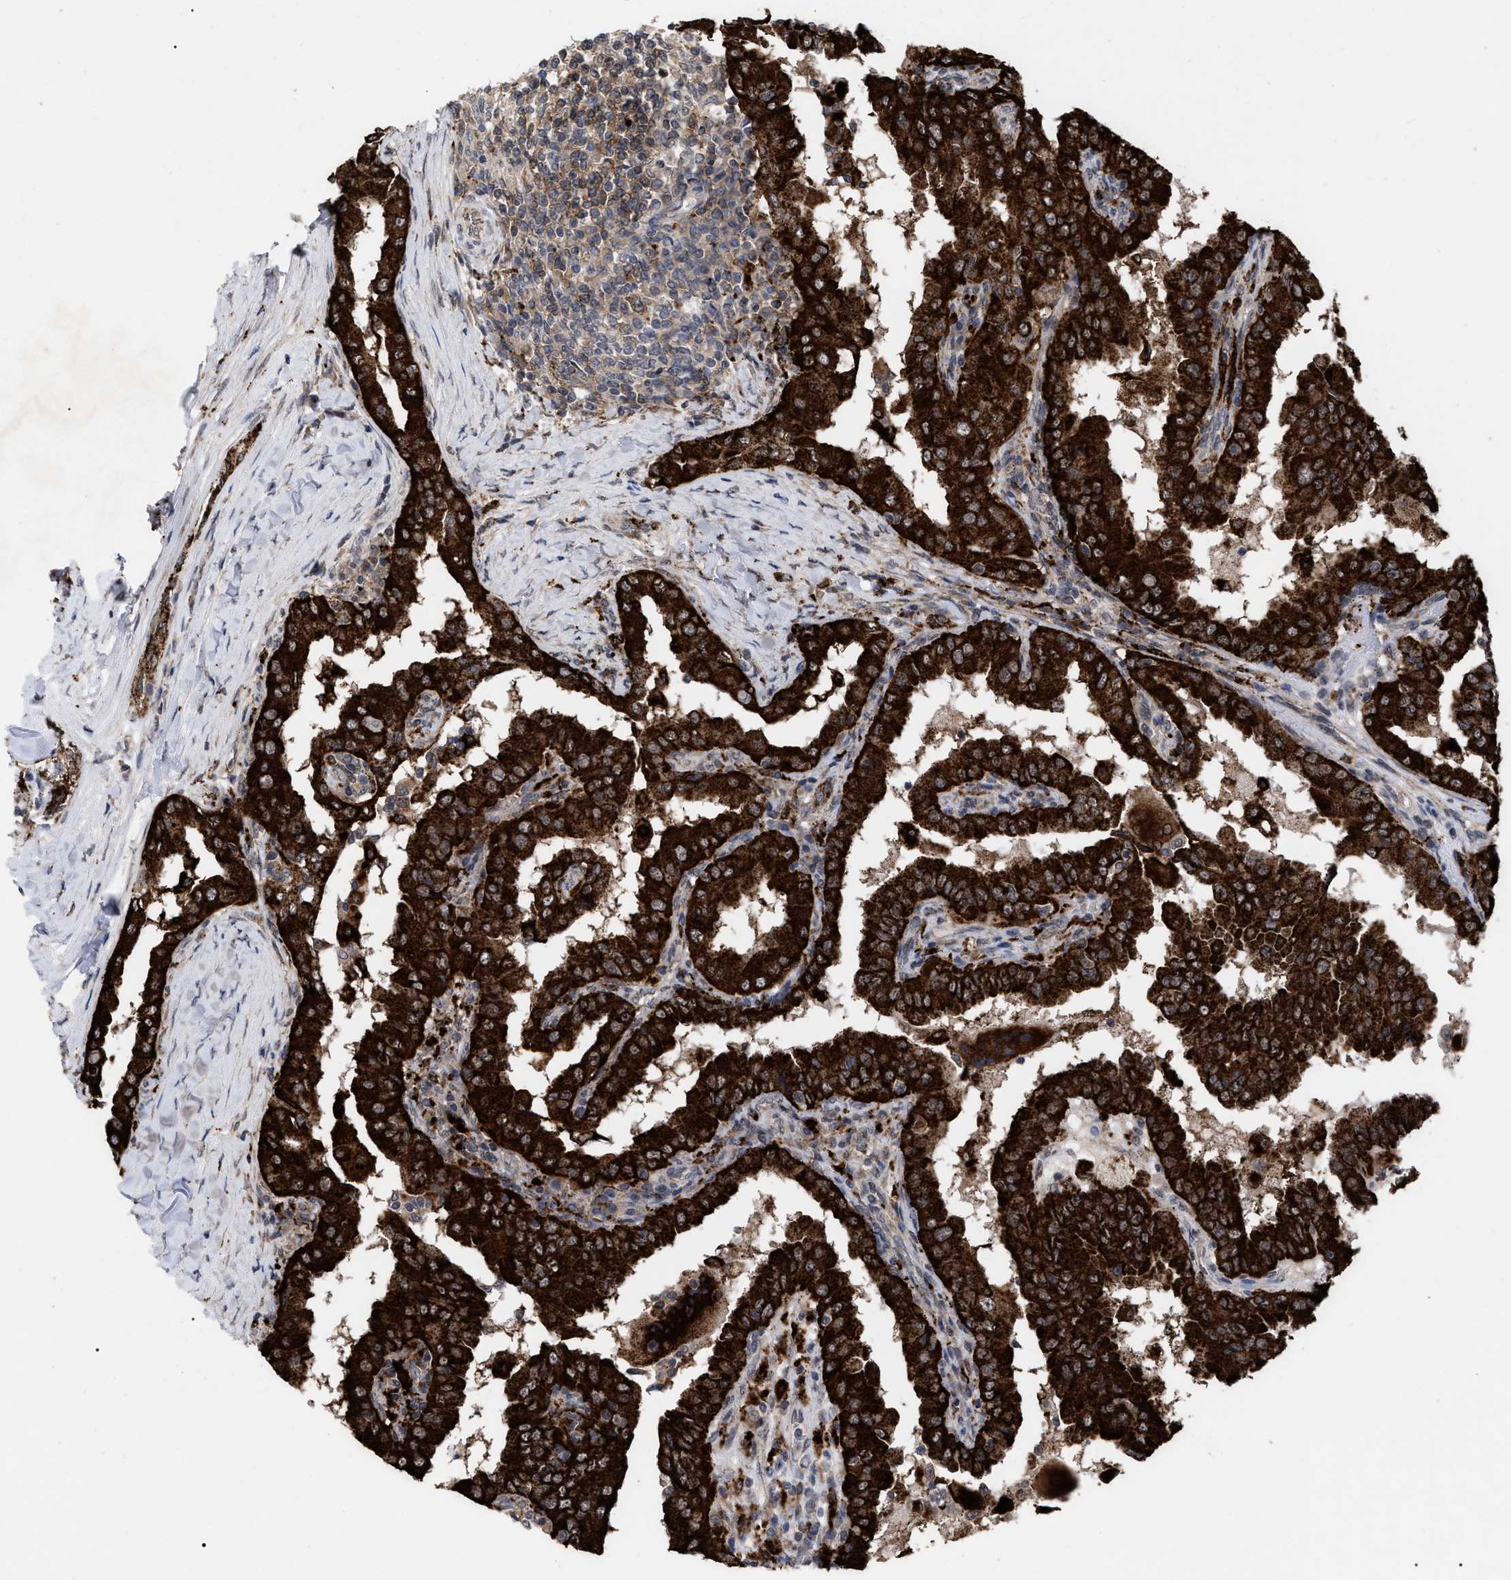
{"staining": {"intensity": "strong", "quantity": ">75%", "location": "cytoplasmic/membranous"}, "tissue": "thyroid cancer", "cell_type": "Tumor cells", "image_type": "cancer", "snomed": [{"axis": "morphology", "description": "Papillary adenocarcinoma, NOS"}, {"axis": "topography", "description": "Thyroid gland"}], "caption": "This is an image of IHC staining of thyroid papillary adenocarcinoma, which shows strong positivity in the cytoplasmic/membranous of tumor cells.", "gene": "UPF1", "patient": {"sex": "male", "age": 33}}